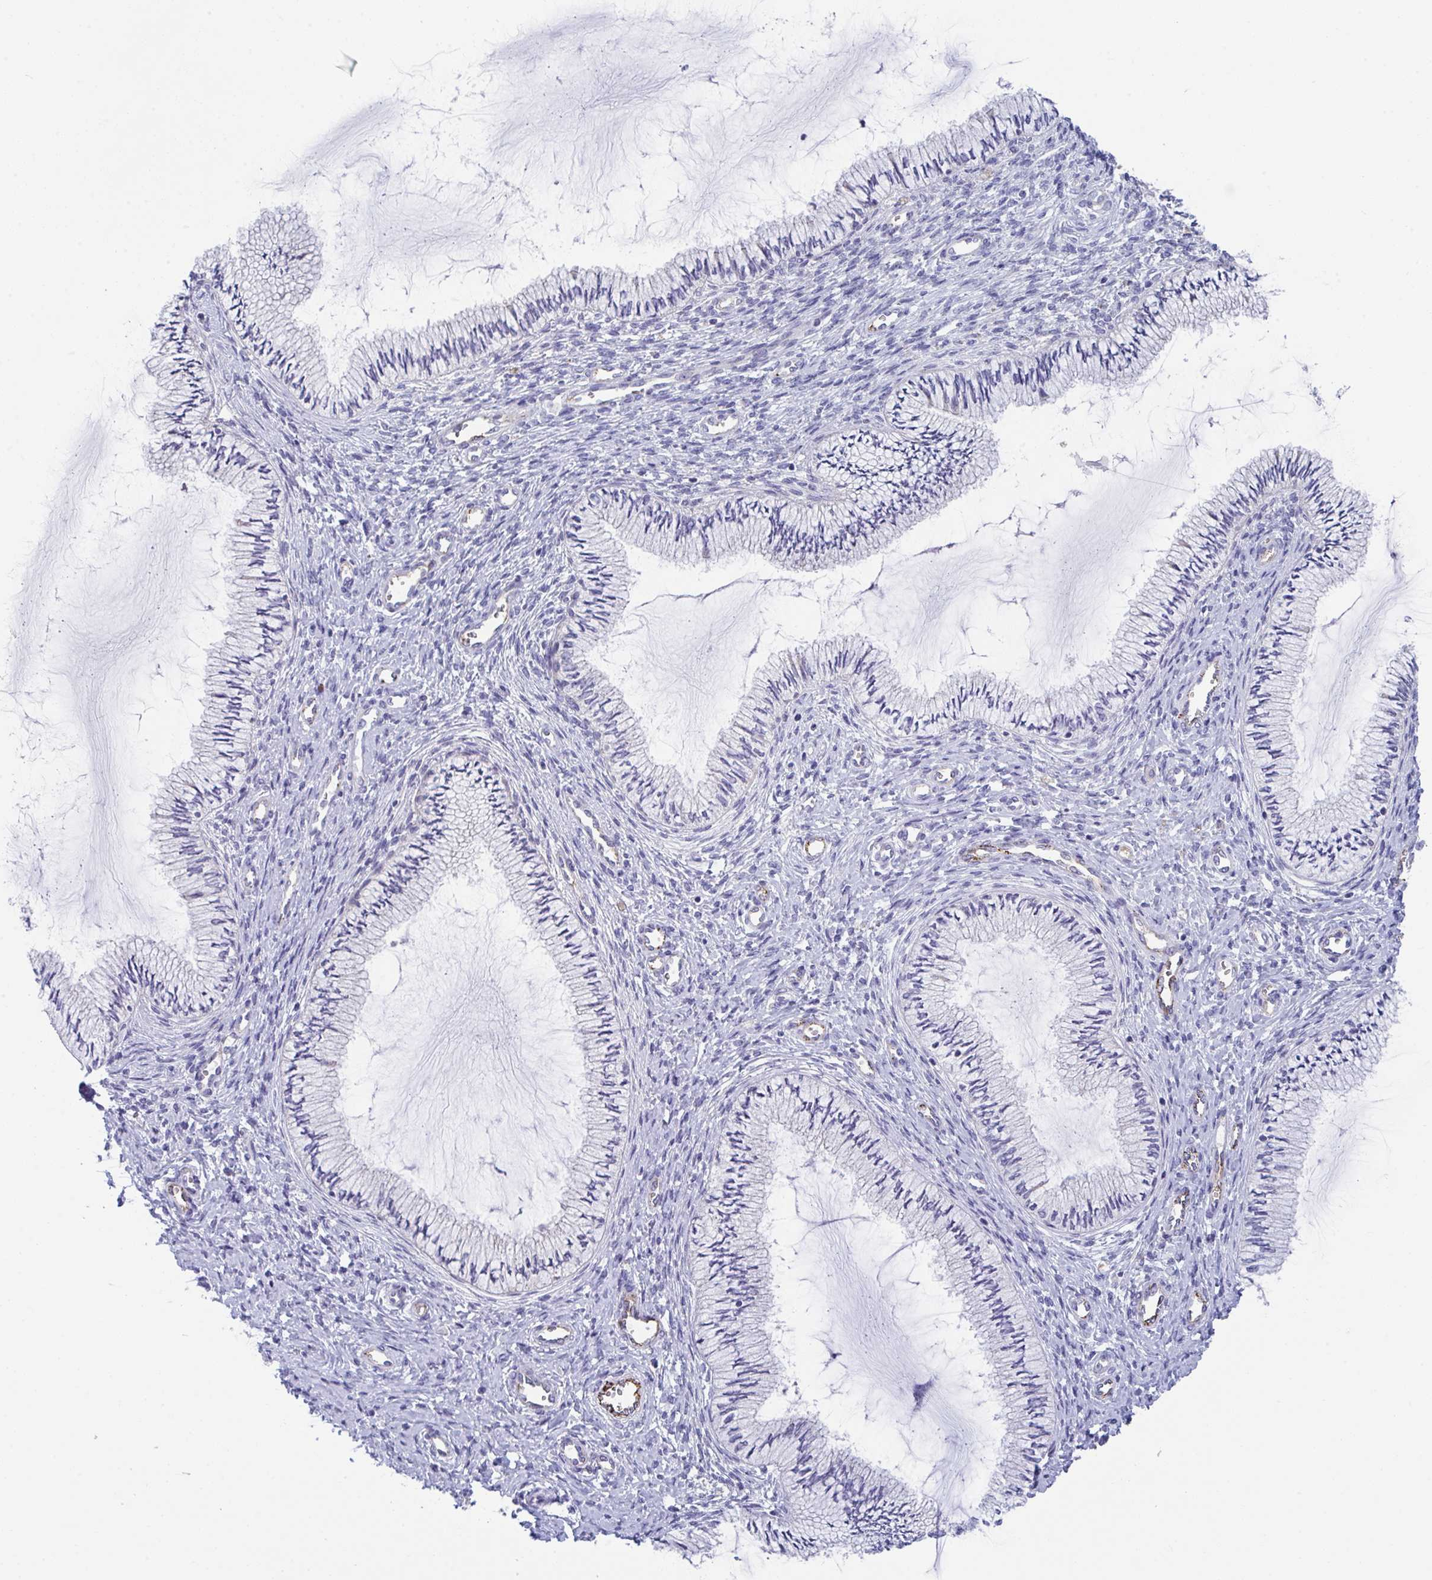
{"staining": {"intensity": "negative", "quantity": "none", "location": "none"}, "tissue": "cervix", "cell_type": "Glandular cells", "image_type": "normal", "snomed": [{"axis": "morphology", "description": "Normal tissue, NOS"}, {"axis": "topography", "description": "Cervix"}], "caption": "This image is of normal cervix stained with IHC to label a protein in brown with the nuclei are counter-stained blue. There is no positivity in glandular cells. (DAB immunohistochemistry (IHC) visualized using brightfield microscopy, high magnification).", "gene": "TOR1AIP2", "patient": {"sex": "female", "age": 24}}